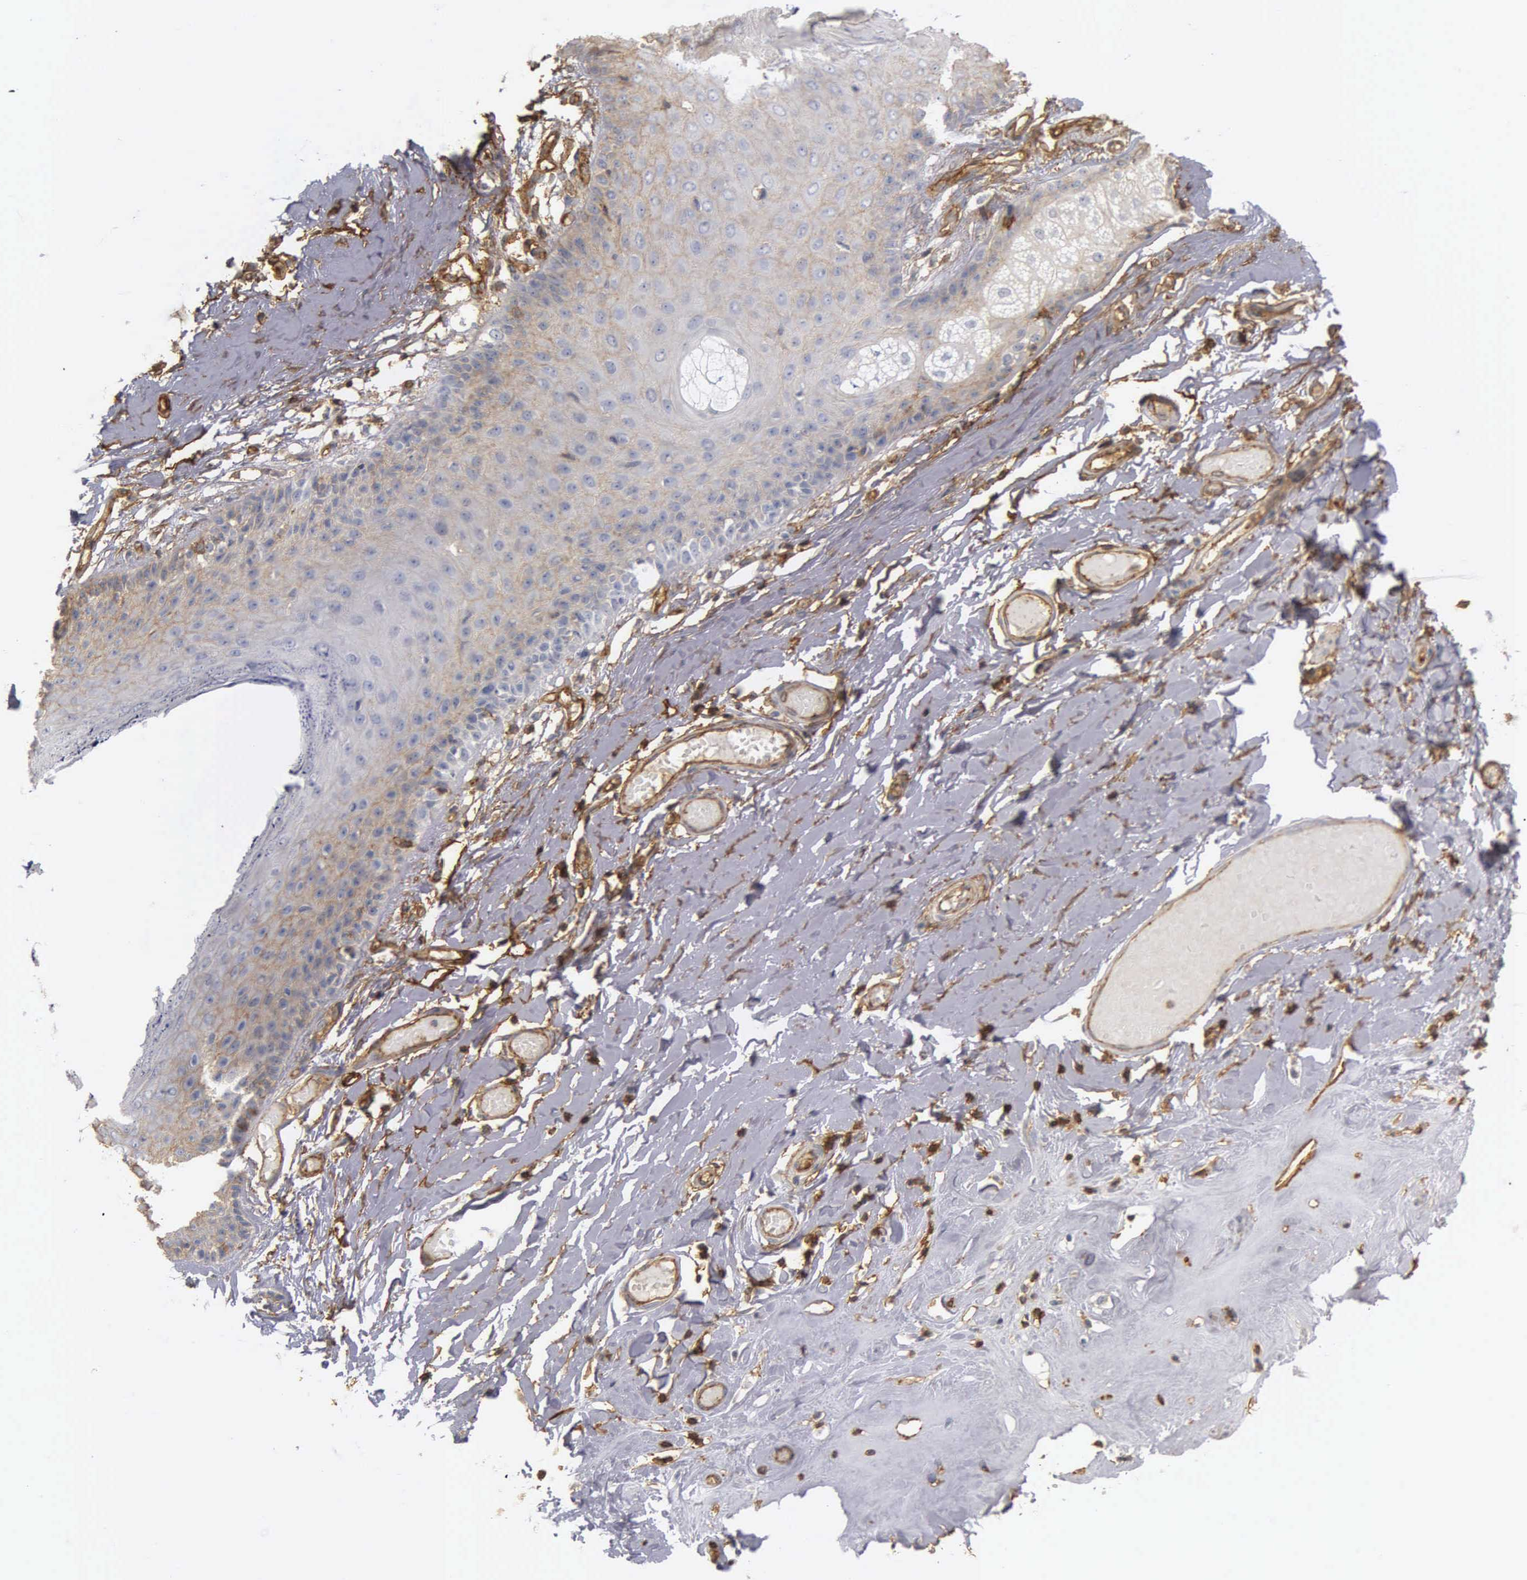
{"staining": {"intensity": "moderate", "quantity": "25%-75%", "location": "cytoplasmic/membranous"}, "tissue": "skin", "cell_type": "Epidermal cells", "image_type": "normal", "snomed": [{"axis": "morphology", "description": "Normal tissue, NOS"}, {"axis": "topography", "description": "Vascular tissue"}, {"axis": "topography", "description": "Vulva"}, {"axis": "topography", "description": "Peripheral nerve tissue"}], "caption": "This is an image of immunohistochemistry staining of normal skin, which shows moderate positivity in the cytoplasmic/membranous of epidermal cells.", "gene": "CD99", "patient": {"sex": "female", "age": 86}}